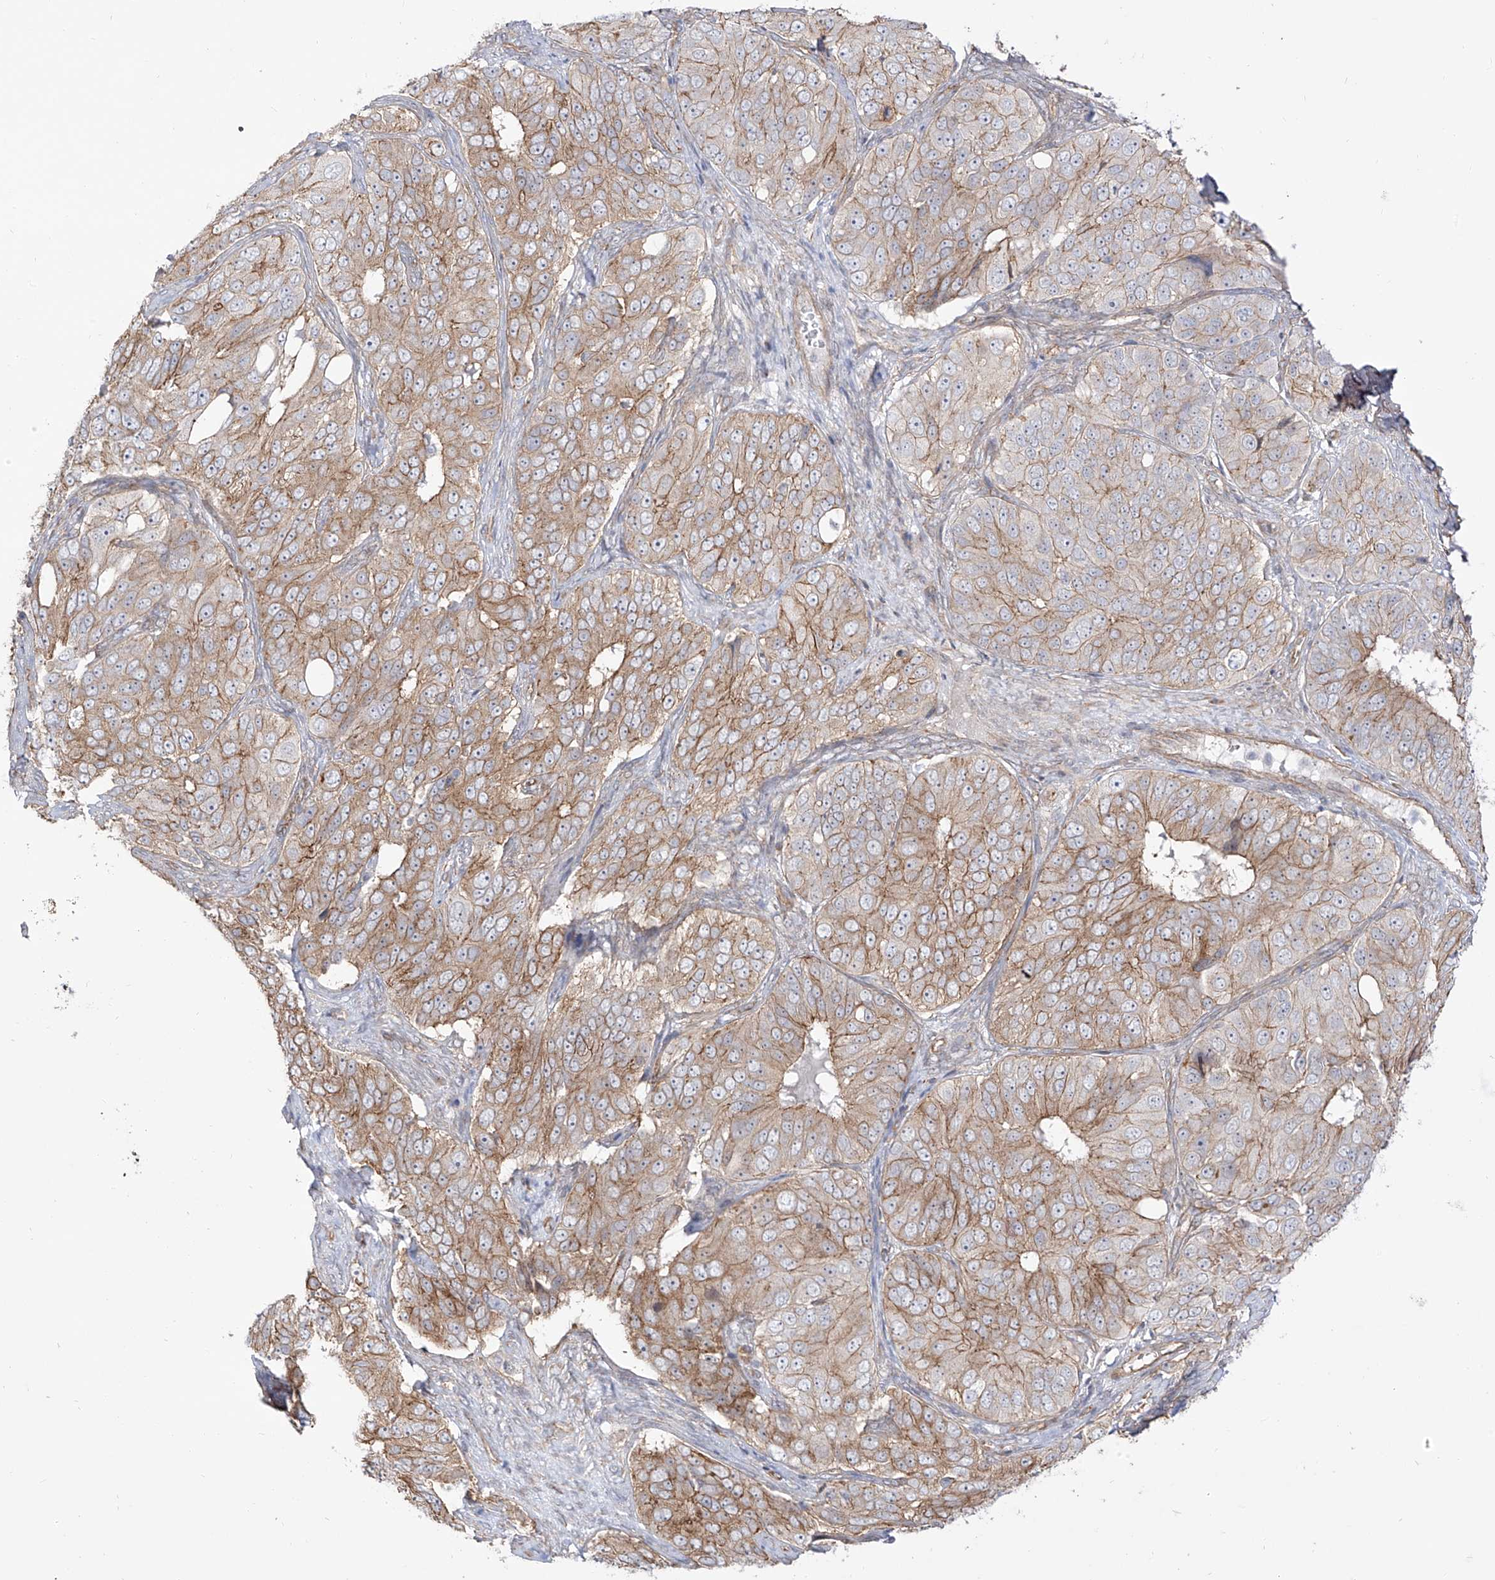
{"staining": {"intensity": "moderate", "quantity": "25%-75%", "location": "cytoplasmic/membranous"}, "tissue": "ovarian cancer", "cell_type": "Tumor cells", "image_type": "cancer", "snomed": [{"axis": "morphology", "description": "Carcinoma, endometroid"}, {"axis": "topography", "description": "Ovary"}], "caption": "Immunohistochemistry histopathology image of endometroid carcinoma (ovarian) stained for a protein (brown), which demonstrates medium levels of moderate cytoplasmic/membranous expression in about 25%-75% of tumor cells.", "gene": "ZNF180", "patient": {"sex": "female", "age": 51}}